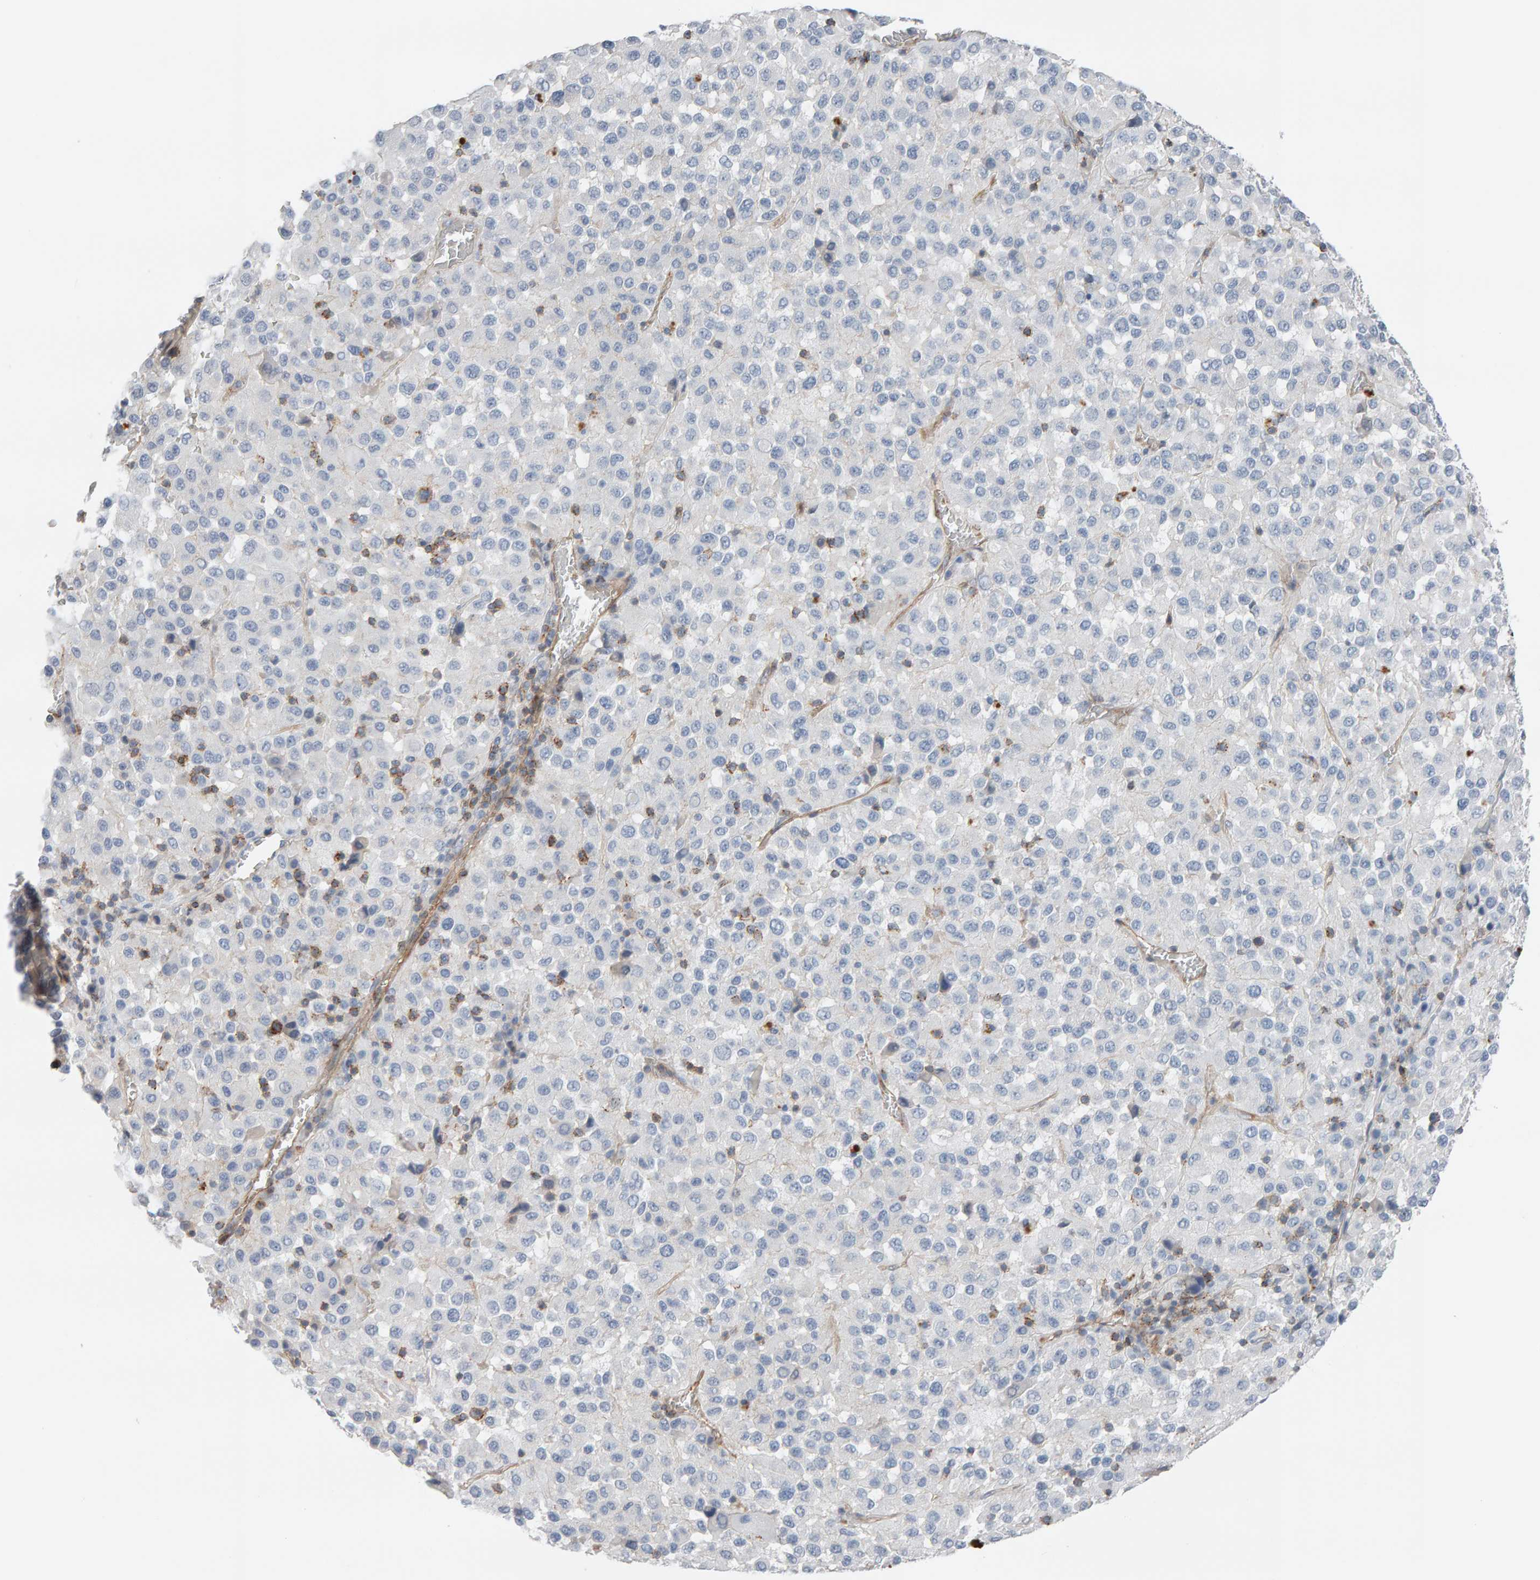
{"staining": {"intensity": "negative", "quantity": "none", "location": "none"}, "tissue": "melanoma", "cell_type": "Tumor cells", "image_type": "cancer", "snomed": [{"axis": "morphology", "description": "Malignant melanoma, Metastatic site"}, {"axis": "topography", "description": "Lung"}], "caption": "High magnification brightfield microscopy of melanoma stained with DAB (3,3'-diaminobenzidine) (brown) and counterstained with hematoxylin (blue): tumor cells show no significant staining.", "gene": "FYN", "patient": {"sex": "male", "age": 64}}